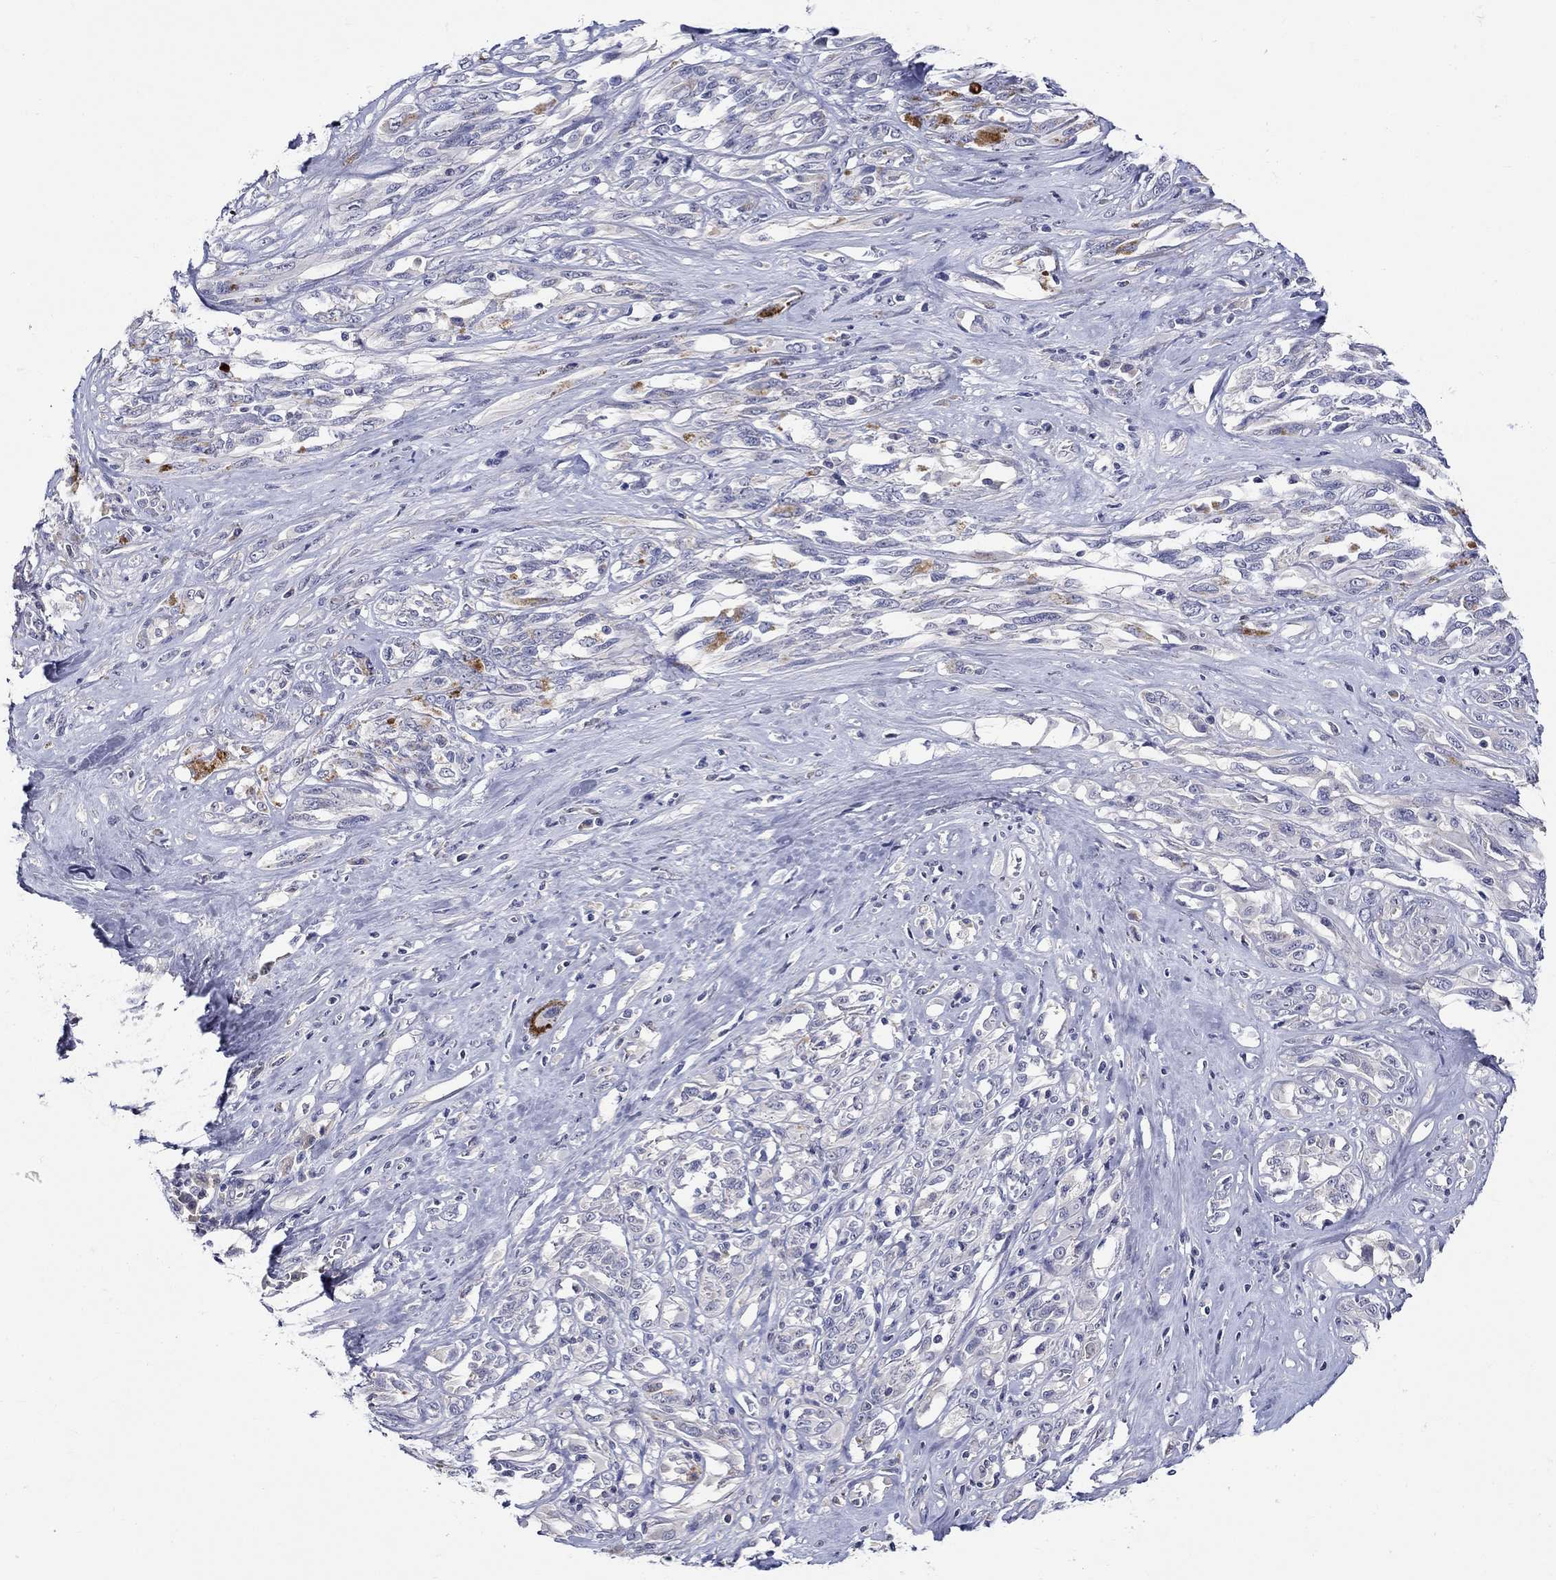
{"staining": {"intensity": "negative", "quantity": "none", "location": "none"}, "tissue": "melanoma", "cell_type": "Tumor cells", "image_type": "cancer", "snomed": [{"axis": "morphology", "description": "Malignant melanoma, NOS"}, {"axis": "topography", "description": "Skin"}], "caption": "This is an immunohistochemistry (IHC) micrograph of human malignant melanoma. There is no expression in tumor cells.", "gene": "SLC30A3", "patient": {"sex": "female", "age": 91}}